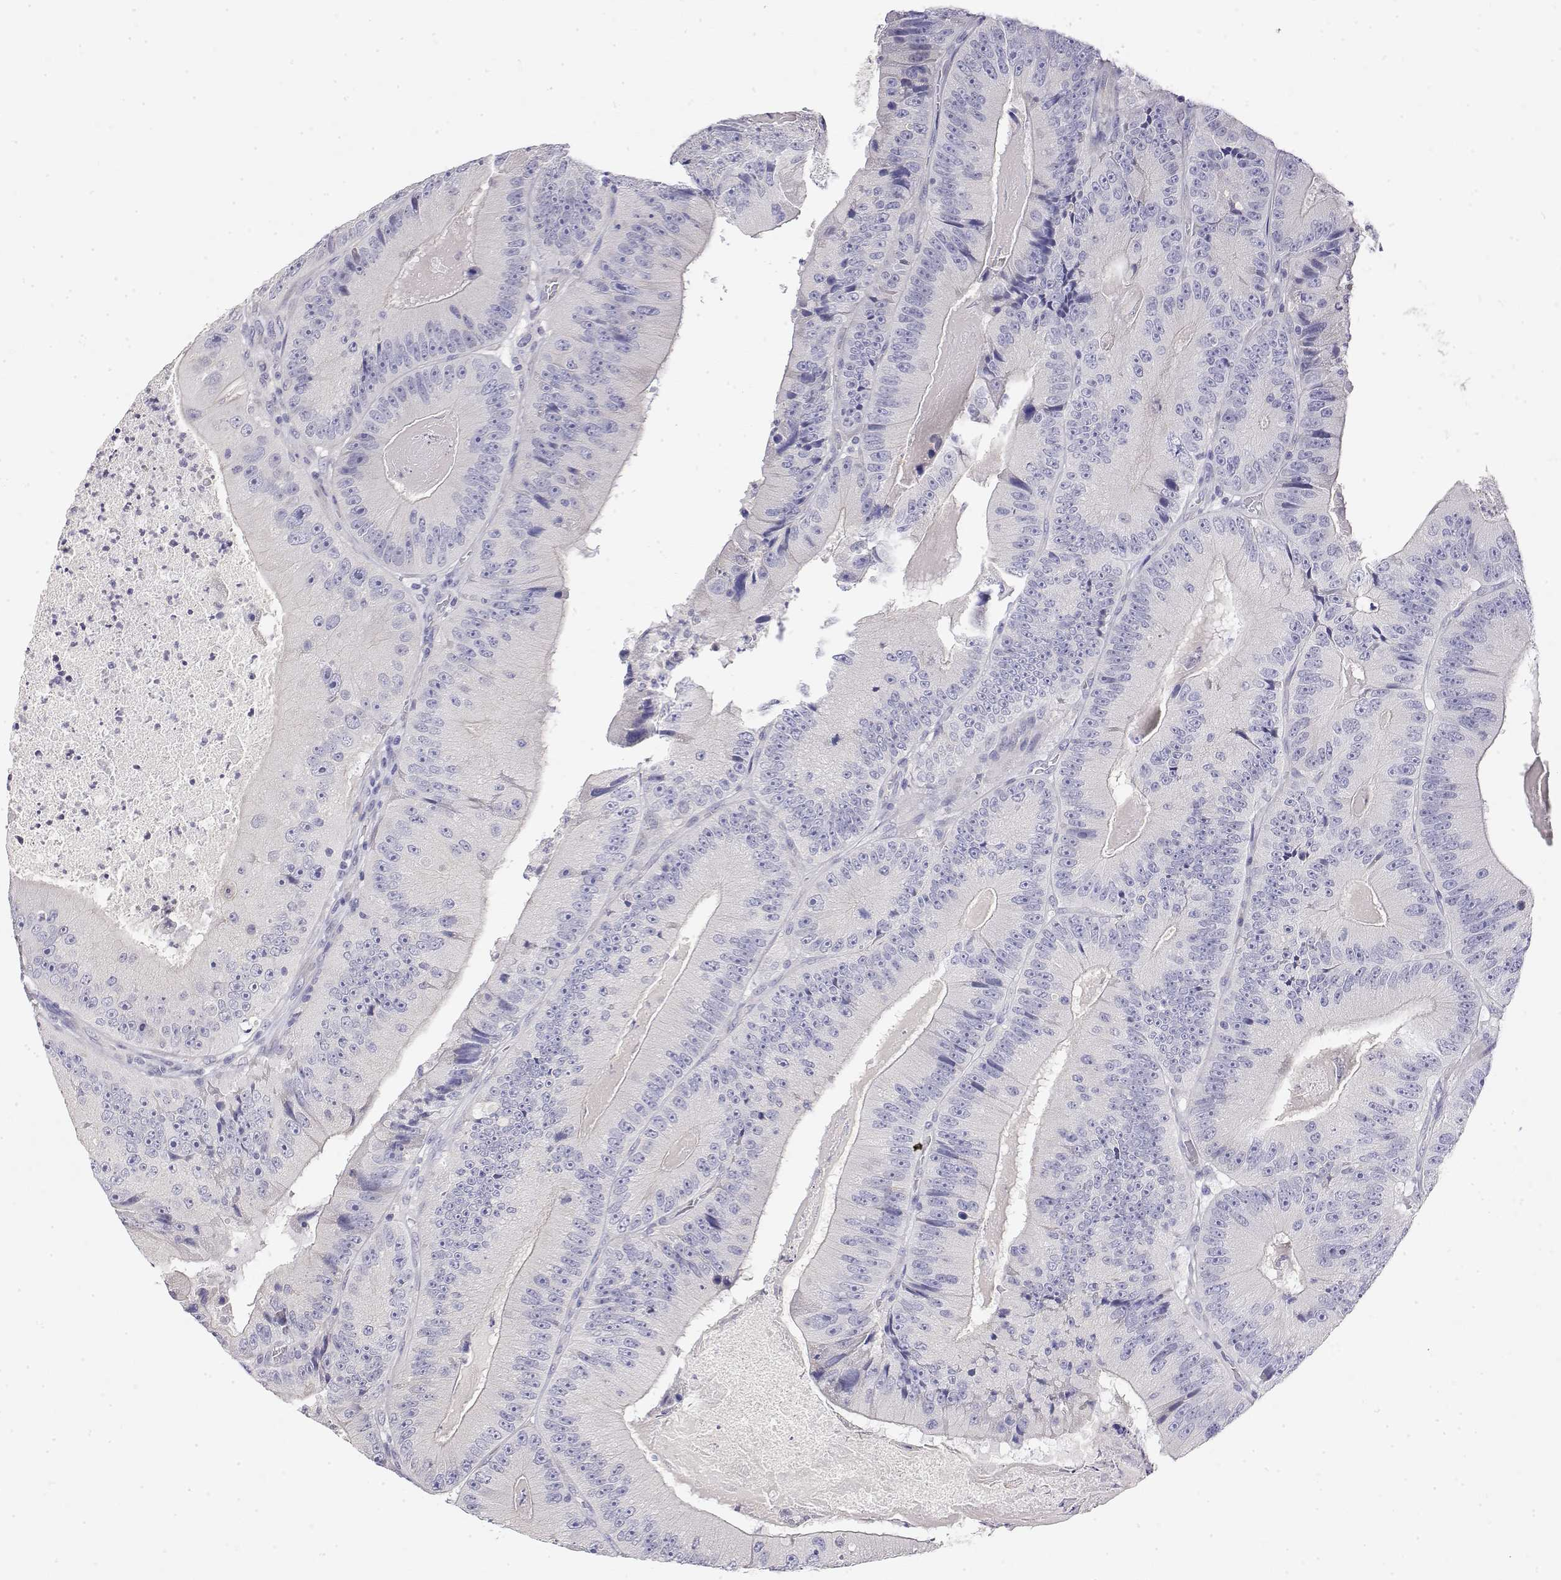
{"staining": {"intensity": "negative", "quantity": "none", "location": "none"}, "tissue": "colorectal cancer", "cell_type": "Tumor cells", "image_type": "cancer", "snomed": [{"axis": "morphology", "description": "Adenocarcinoma, NOS"}, {"axis": "topography", "description": "Colon"}], "caption": "Immunohistochemistry (IHC) micrograph of human colorectal cancer stained for a protein (brown), which displays no staining in tumor cells.", "gene": "LY6D", "patient": {"sex": "female", "age": 86}}